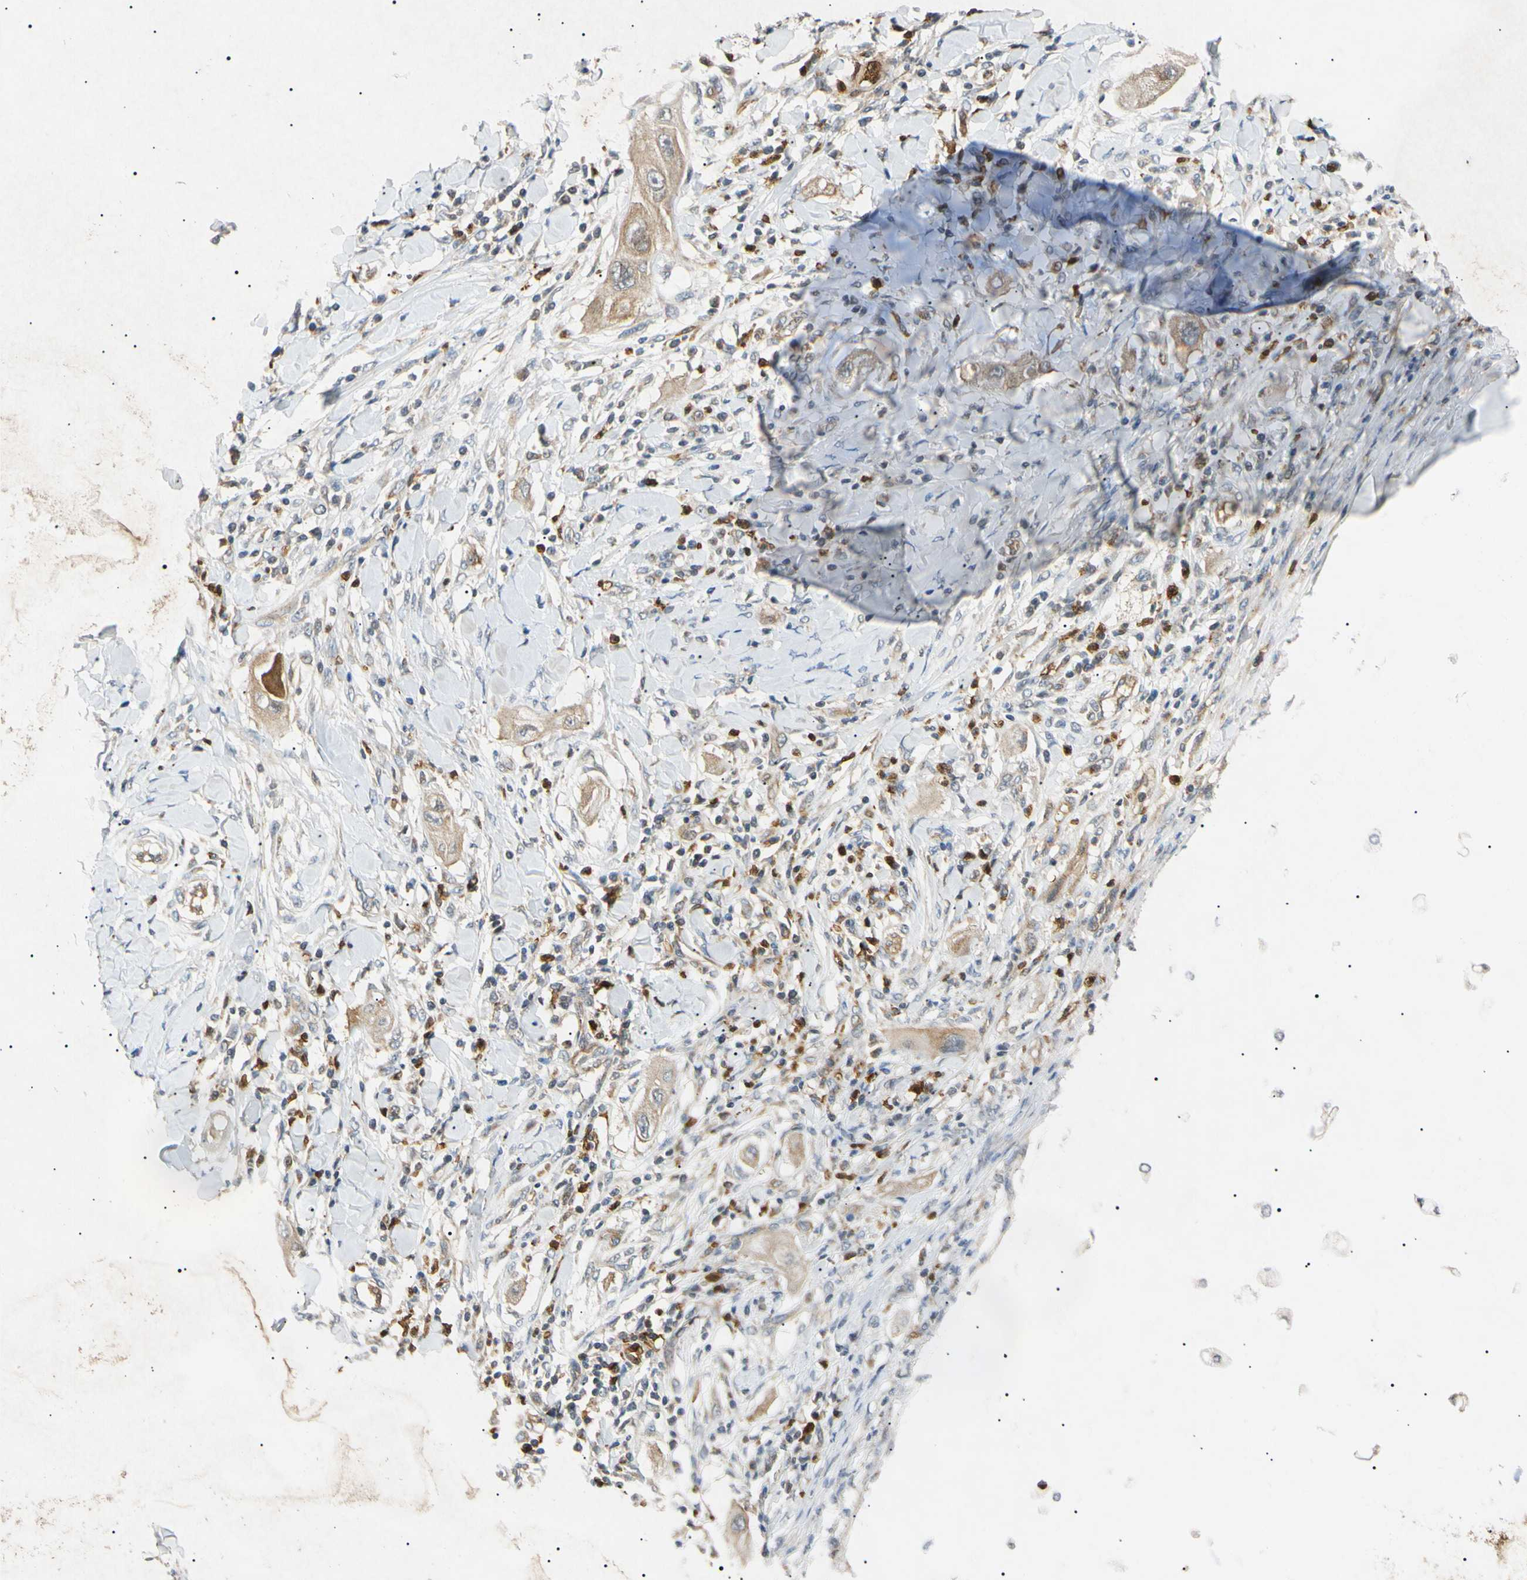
{"staining": {"intensity": "weak", "quantity": ">75%", "location": "cytoplasmic/membranous"}, "tissue": "lung cancer", "cell_type": "Tumor cells", "image_type": "cancer", "snomed": [{"axis": "morphology", "description": "Squamous cell carcinoma, NOS"}, {"axis": "topography", "description": "Lung"}], "caption": "Immunohistochemical staining of lung squamous cell carcinoma displays weak cytoplasmic/membranous protein expression in approximately >75% of tumor cells. (IHC, brightfield microscopy, high magnification).", "gene": "TUBB4A", "patient": {"sex": "female", "age": 47}}